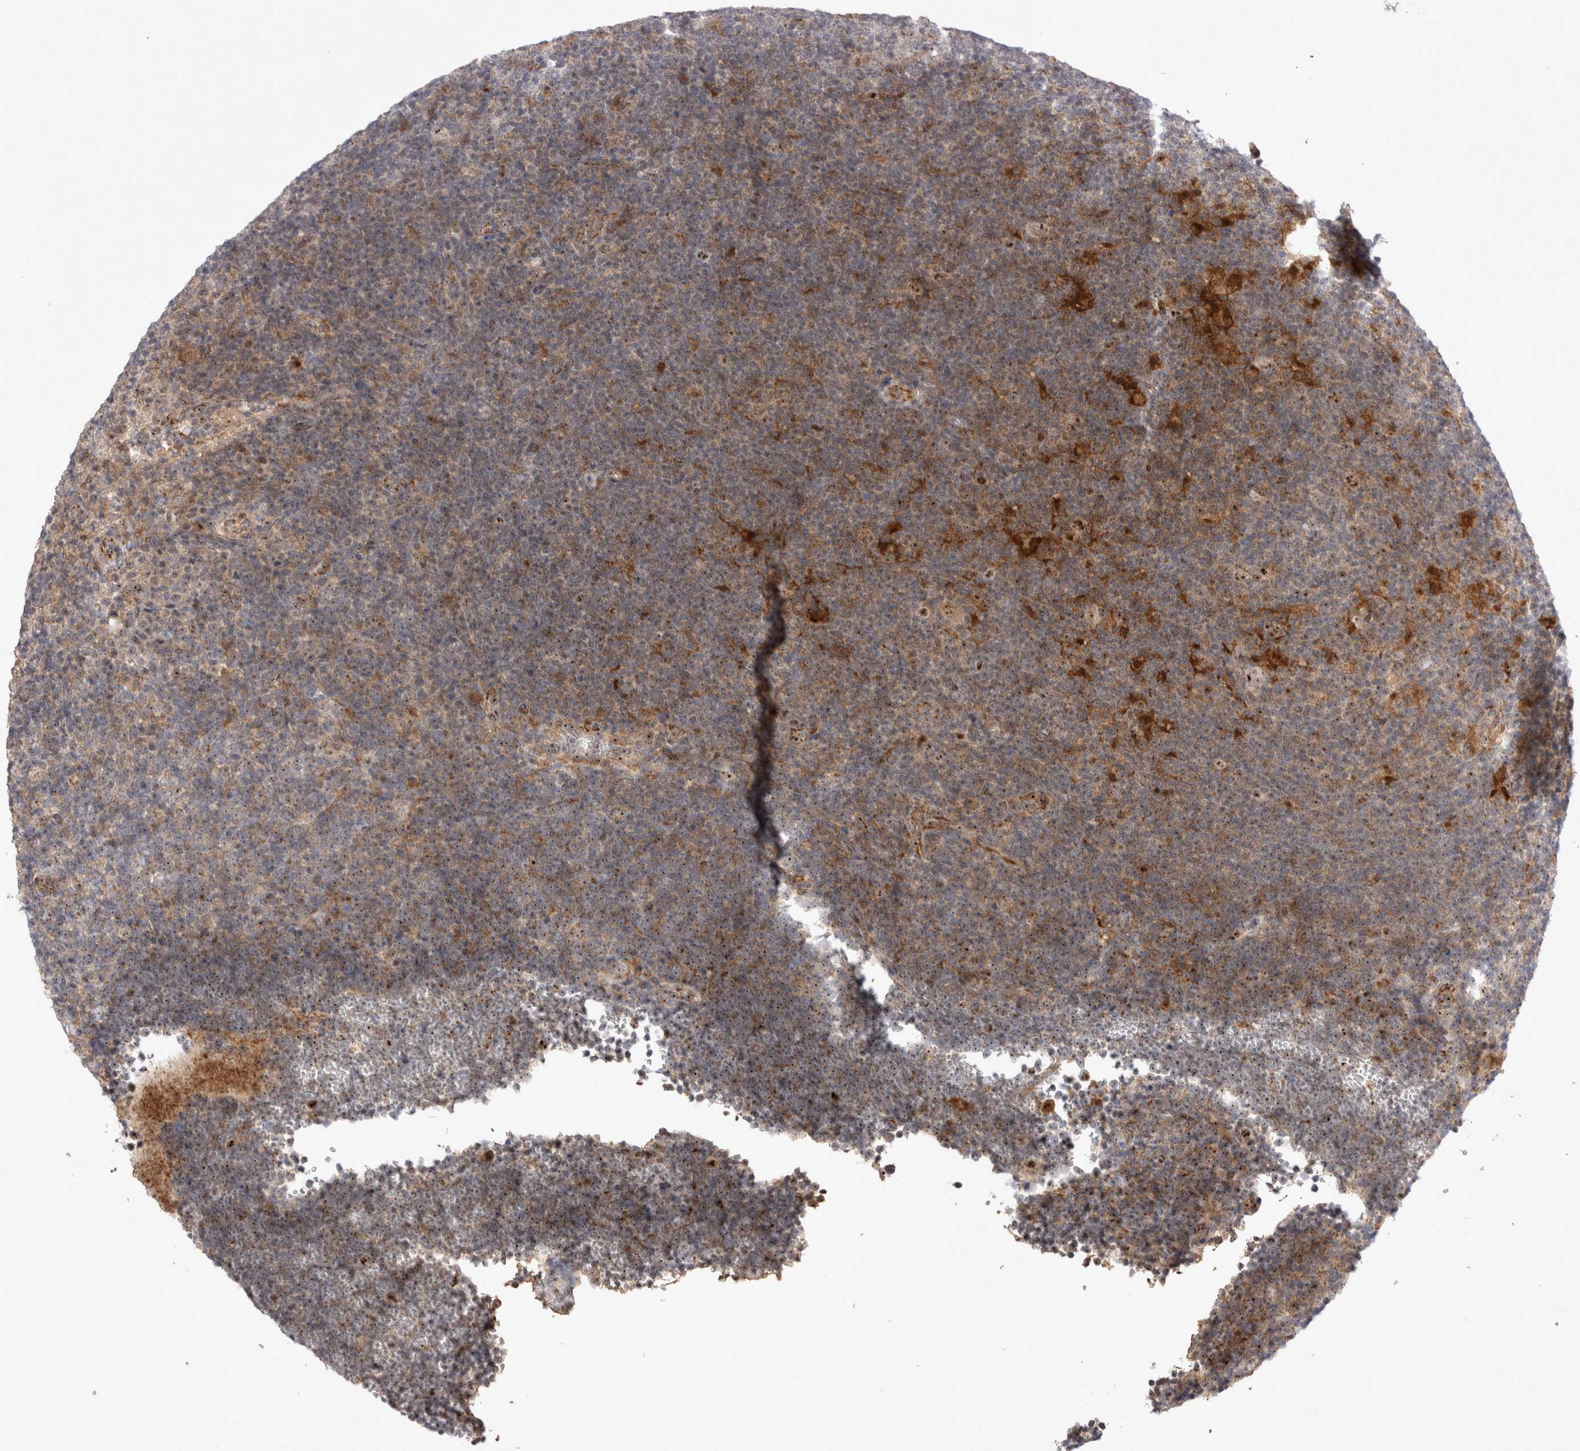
{"staining": {"intensity": "moderate", "quantity": ">75%", "location": "nuclear"}, "tissue": "lymphoma", "cell_type": "Tumor cells", "image_type": "cancer", "snomed": [{"axis": "morphology", "description": "Hodgkin's disease, NOS"}, {"axis": "topography", "description": "Lymph node"}], "caption": "A brown stain highlights moderate nuclear expression of a protein in human Hodgkin's disease tumor cells.", "gene": "STK11", "patient": {"sex": "female", "age": 57}}